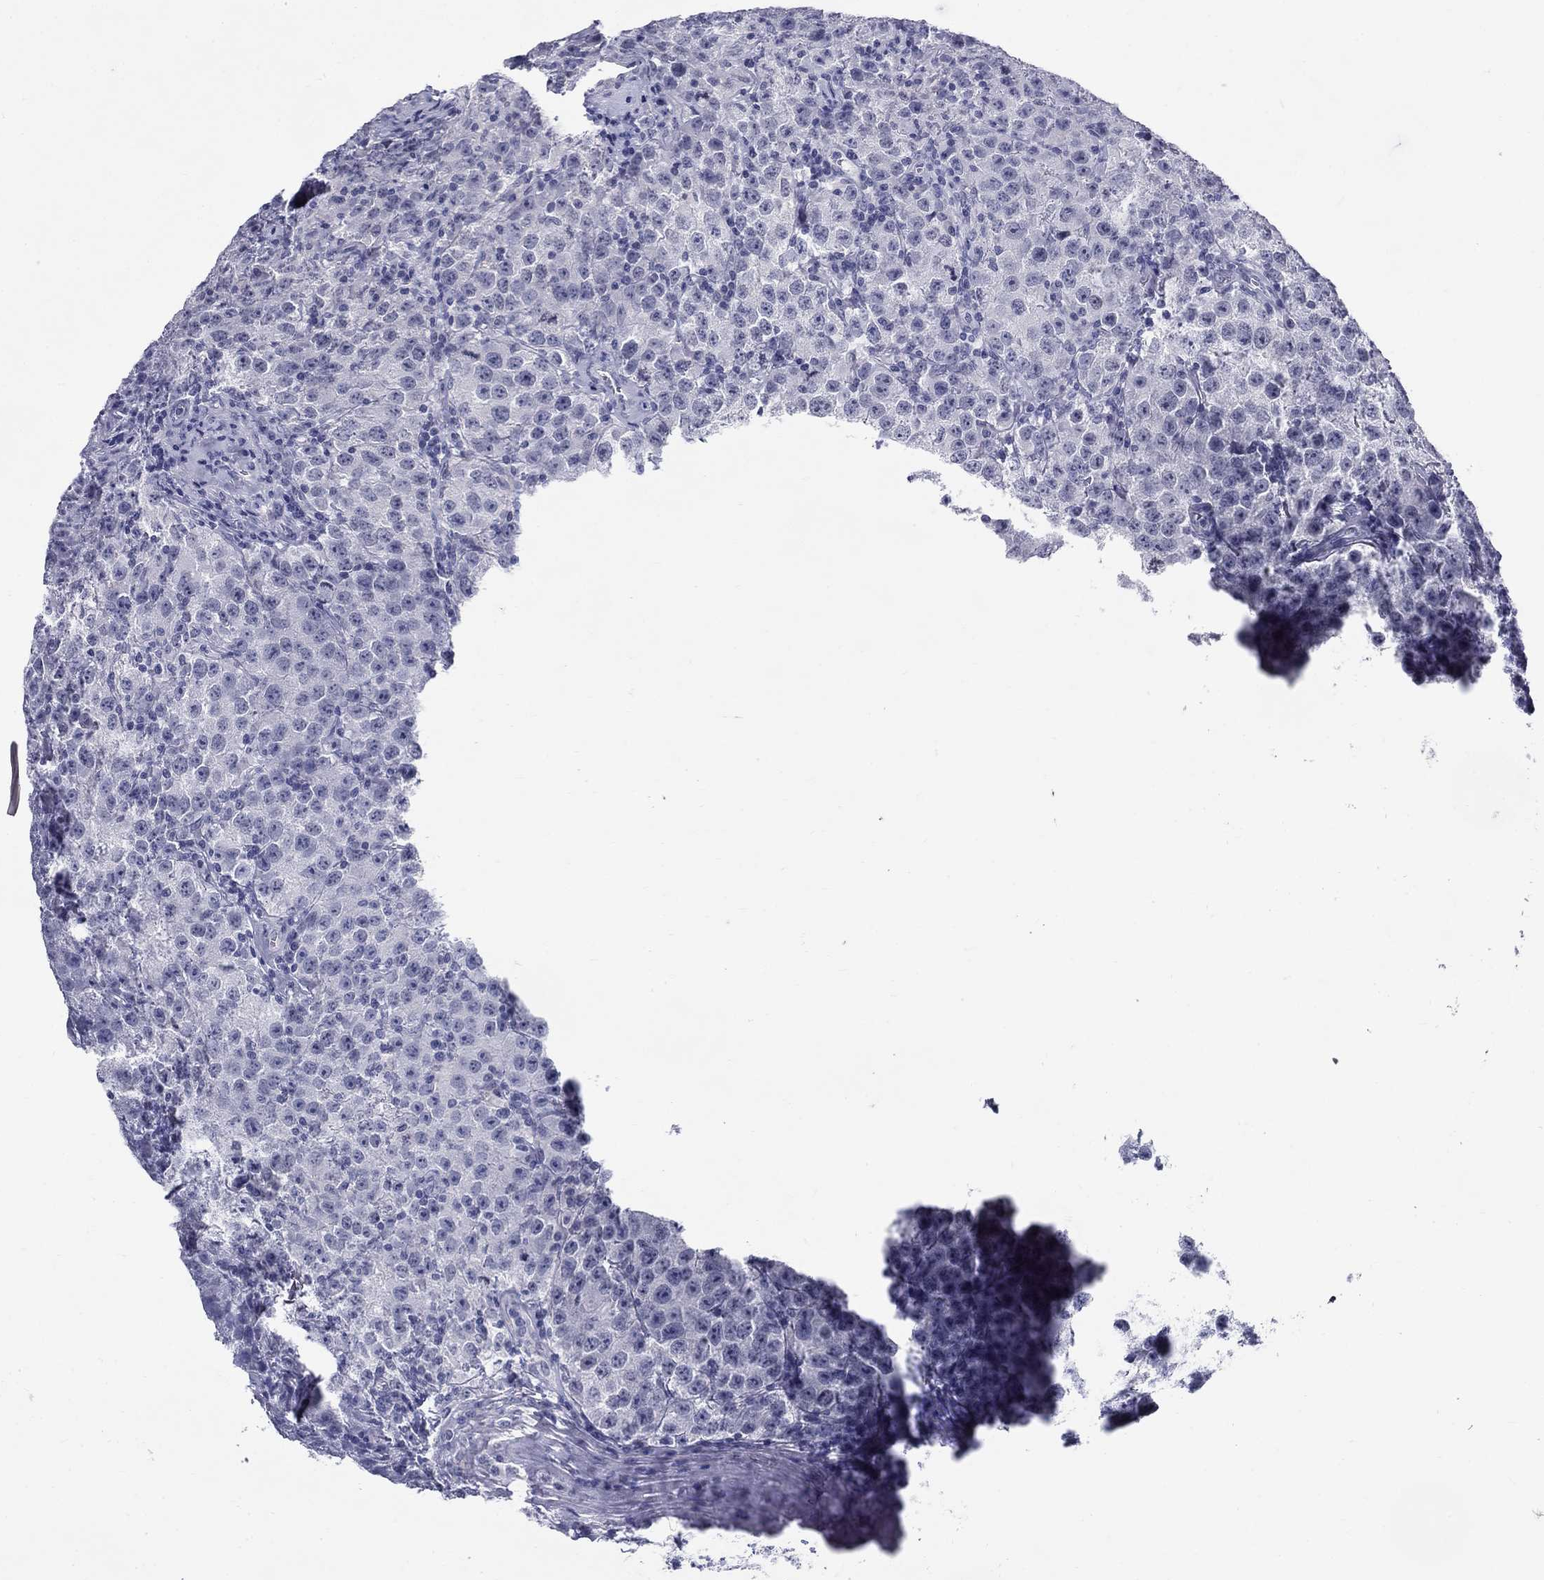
{"staining": {"intensity": "negative", "quantity": "none", "location": "none"}, "tissue": "testis cancer", "cell_type": "Tumor cells", "image_type": "cancer", "snomed": [{"axis": "morphology", "description": "Seminoma, NOS"}, {"axis": "topography", "description": "Testis"}], "caption": "This histopathology image is of testis seminoma stained with IHC to label a protein in brown with the nuclei are counter-stained blue. There is no staining in tumor cells.", "gene": "C4orf19", "patient": {"sex": "male", "age": 52}}